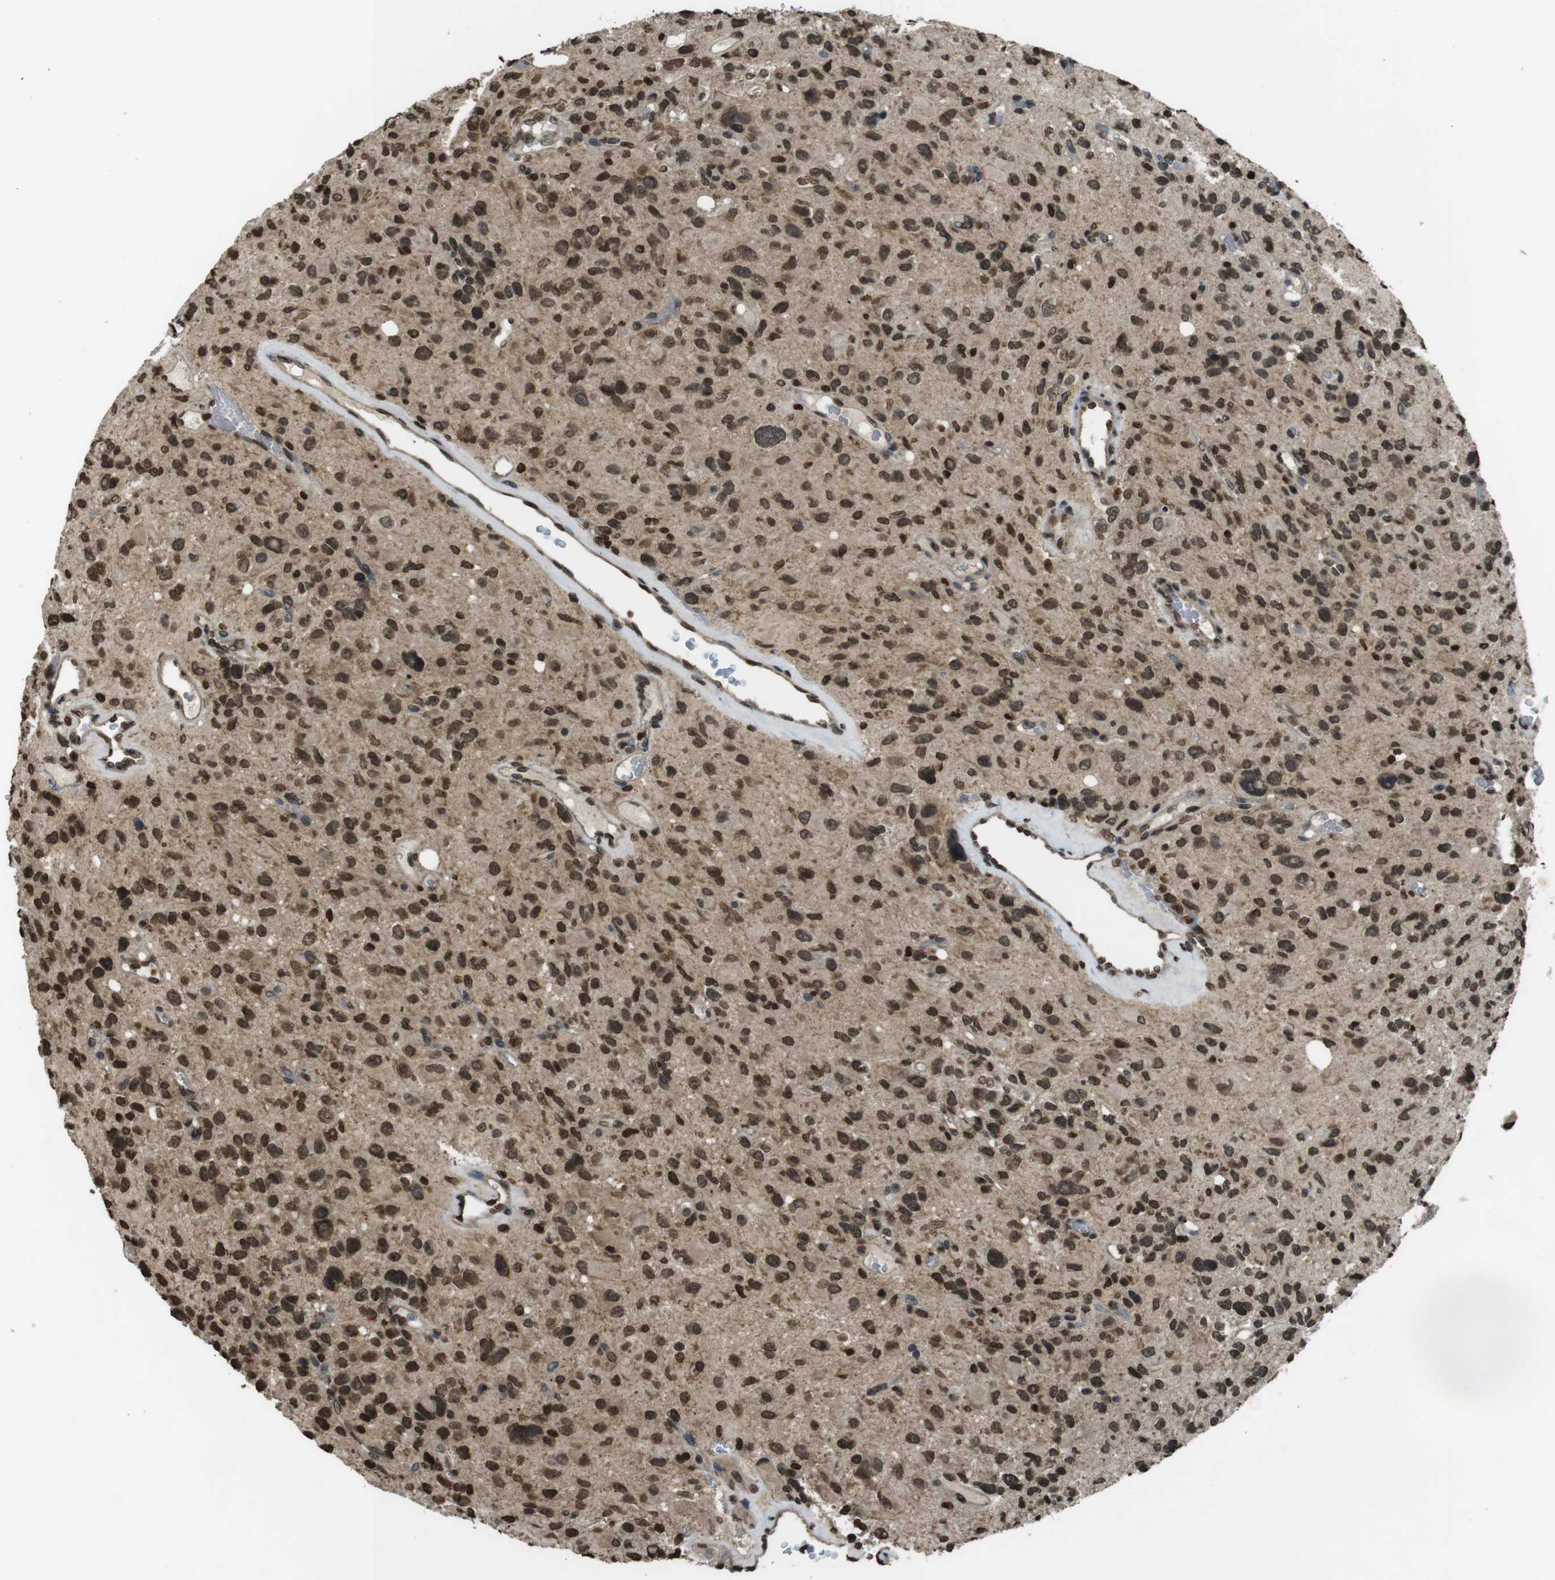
{"staining": {"intensity": "strong", "quantity": ">75%", "location": "nuclear"}, "tissue": "glioma", "cell_type": "Tumor cells", "image_type": "cancer", "snomed": [{"axis": "morphology", "description": "Glioma, malignant, High grade"}, {"axis": "topography", "description": "Brain"}], "caption": "High-magnification brightfield microscopy of glioma stained with DAB (3,3'-diaminobenzidine) (brown) and counterstained with hematoxylin (blue). tumor cells exhibit strong nuclear positivity is appreciated in approximately>75% of cells.", "gene": "MAF", "patient": {"sex": "male", "age": 48}}